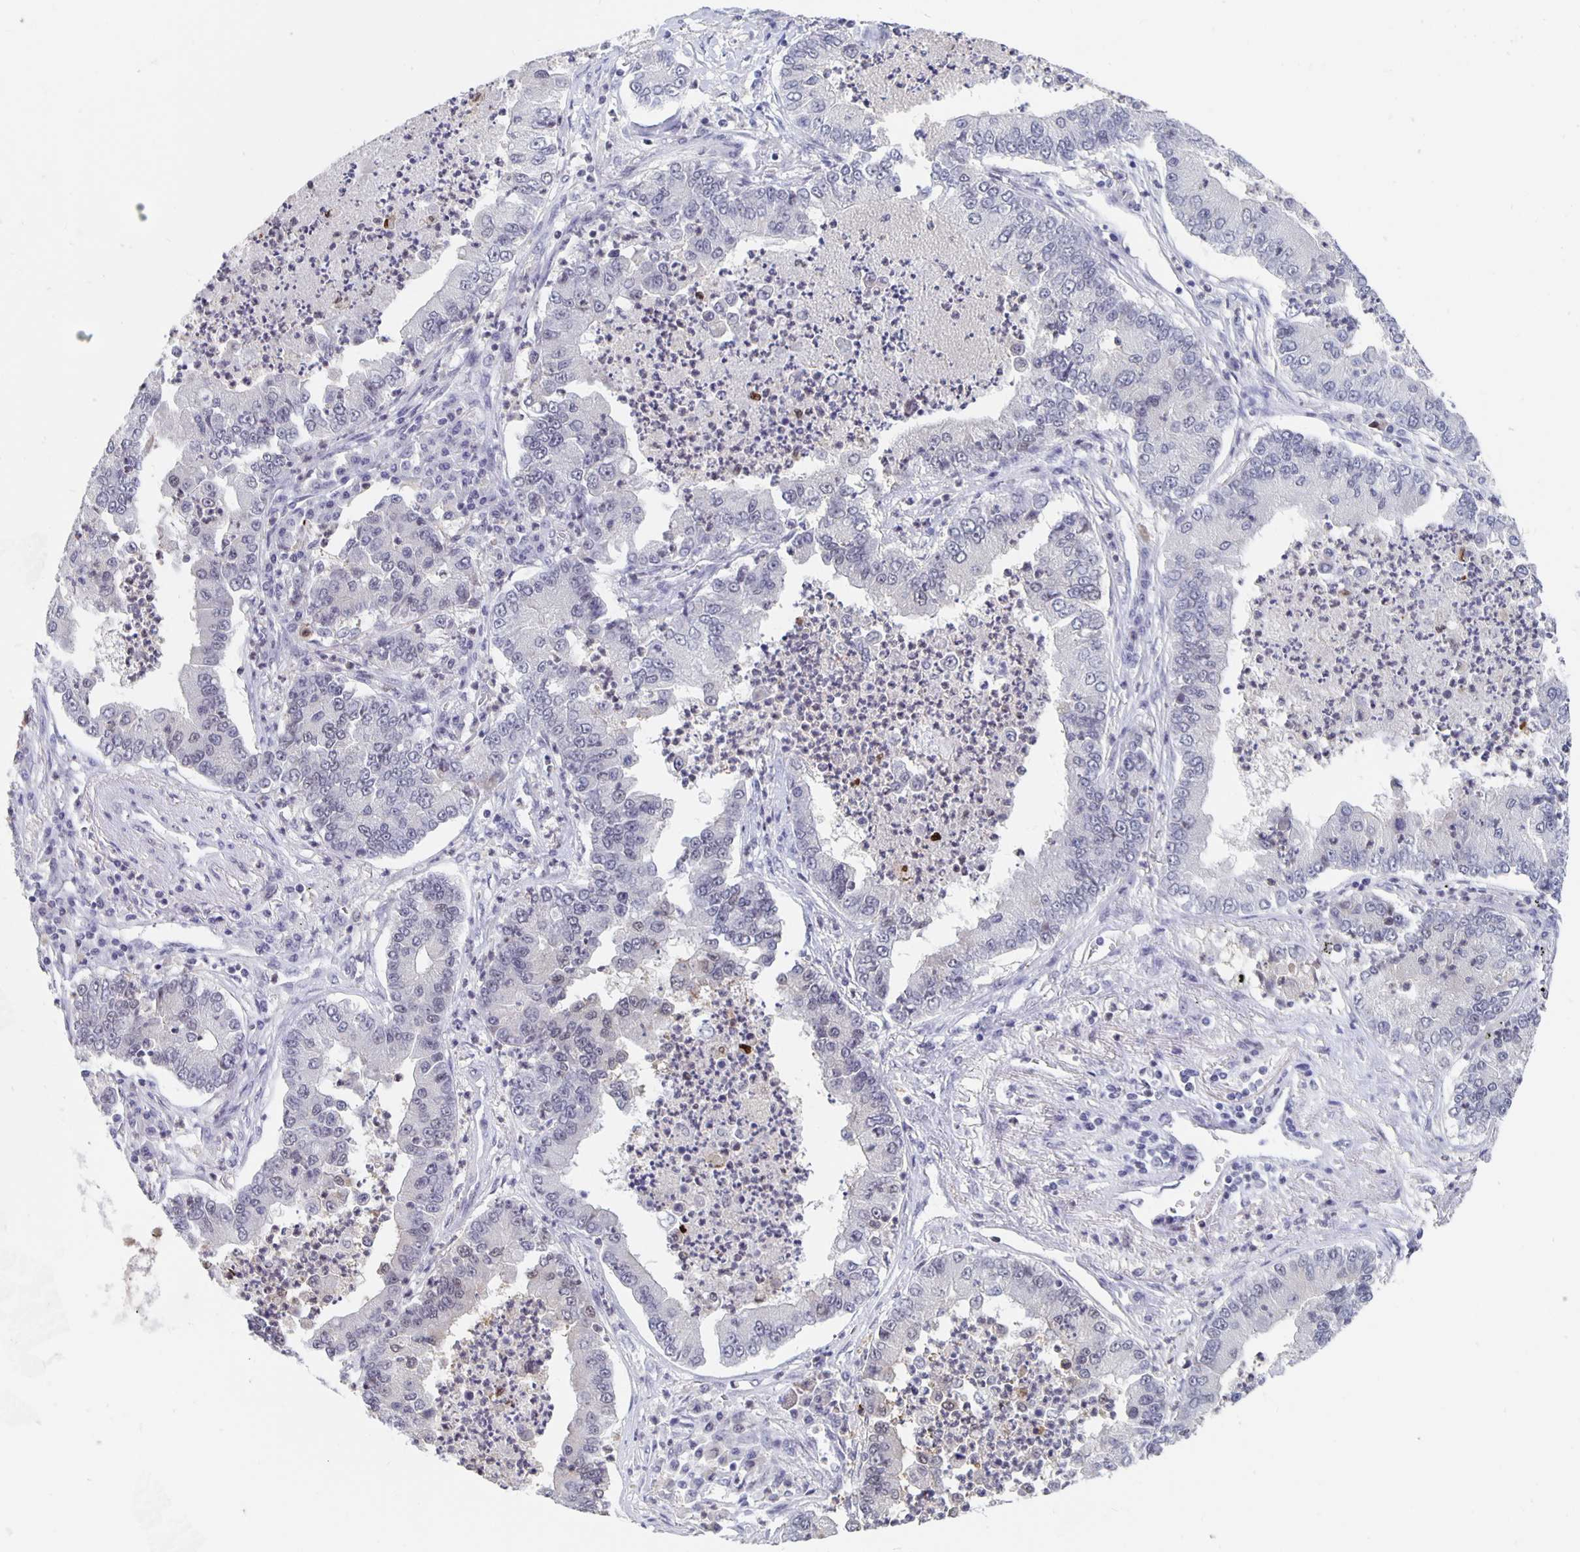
{"staining": {"intensity": "weak", "quantity": "<25%", "location": "nuclear"}, "tissue": "lung cancer", "cell_type": "Tumor cells", "image_type": "cancer", "snomed": [{"axis": "morphology", "description": "Adenocarcinoma, NOS"}, {"axis": "topography", "description": "Lung"}], "caption": "Immunohistochemical staining of lung cancer (adenocarcinoma) exhibits no significant staining in tumor cells.", "gene": "ZNF691", "patient": {"sex": "female", "age": 57}}